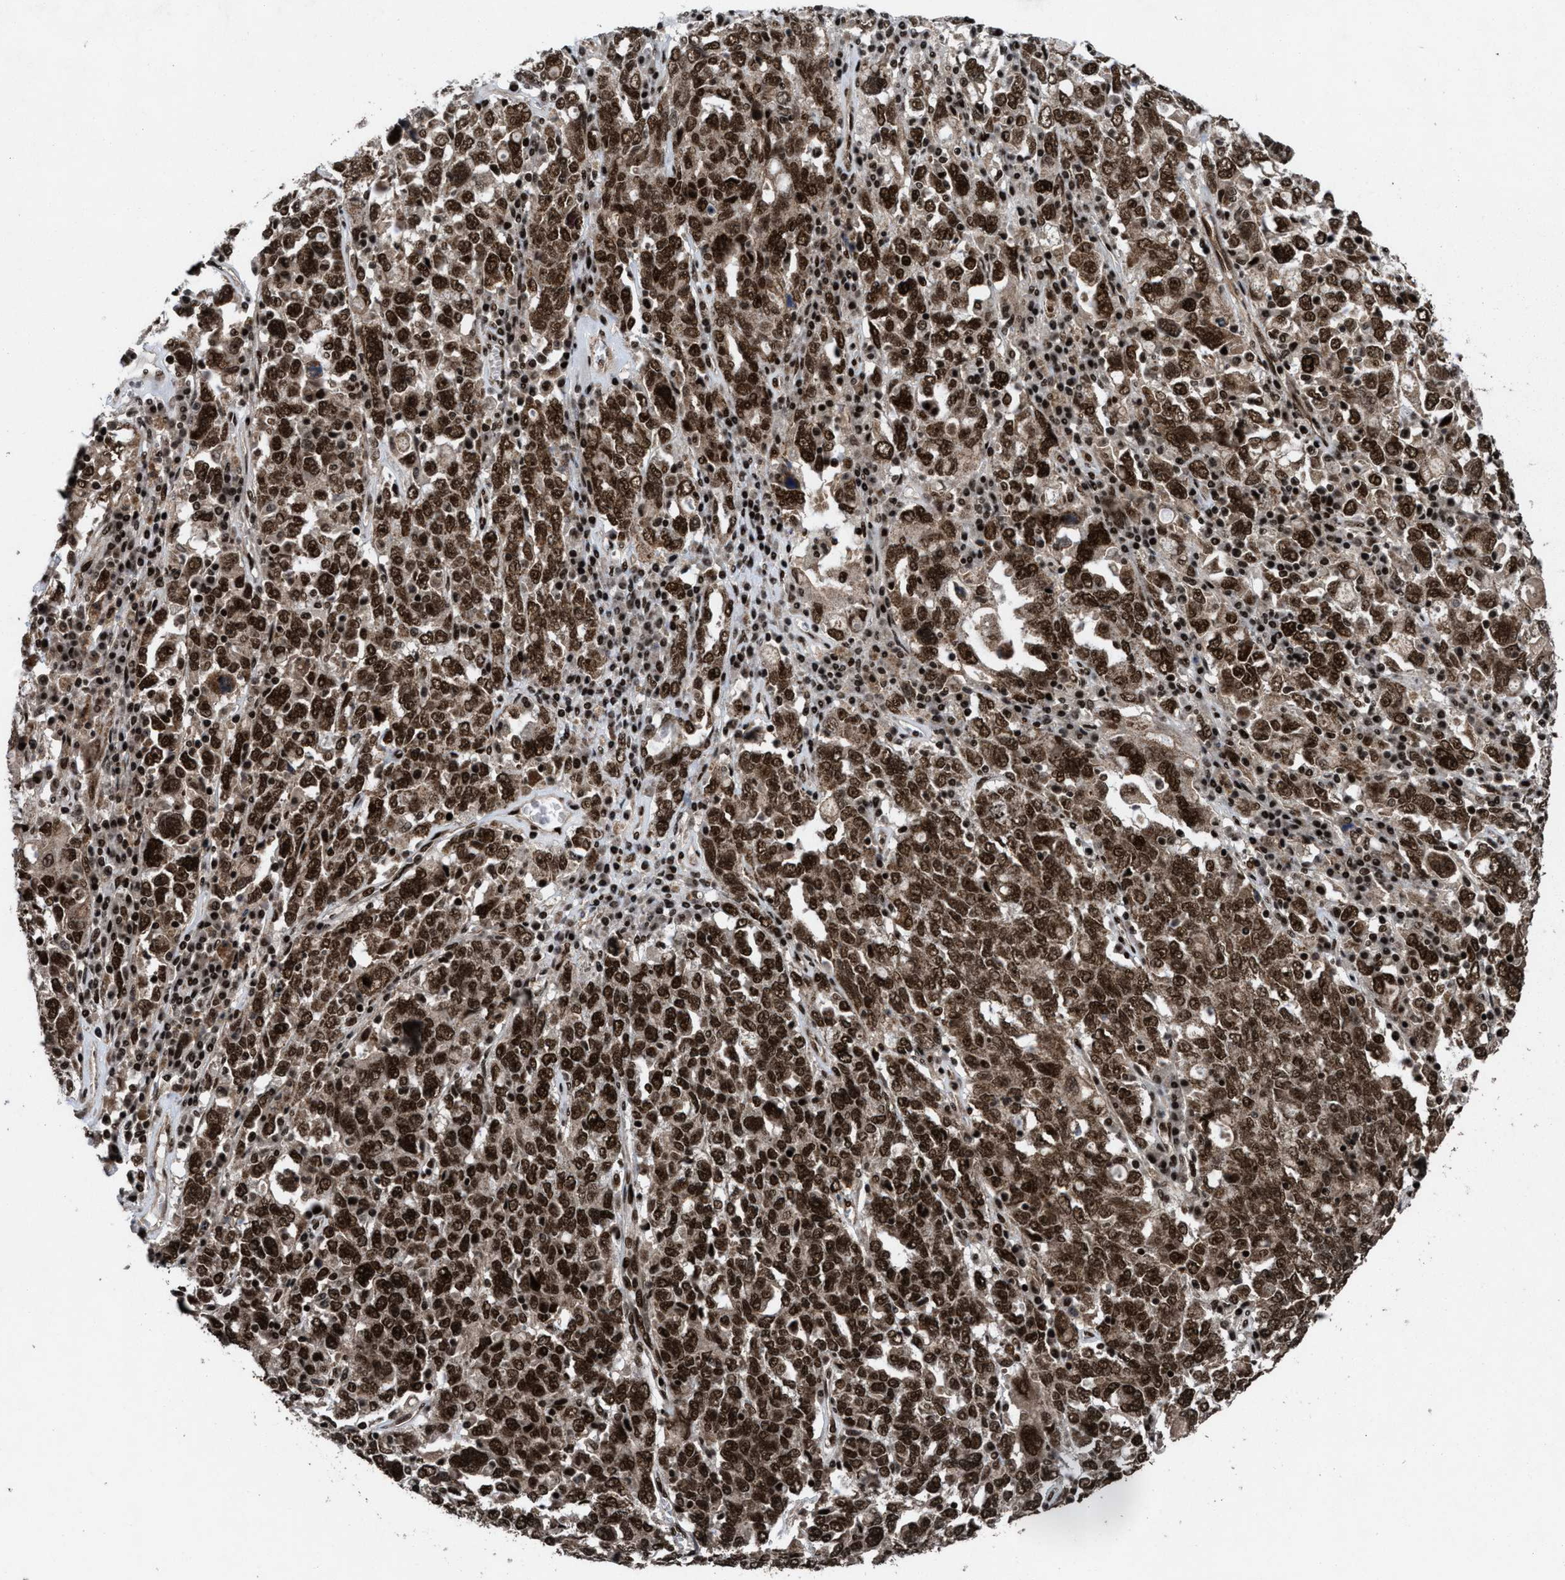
{"staining": {"intensity": "strong", "quantity": ">75%", "location": "nuclear"}, "tissue": "ovarian cancer", "cell_type": "Tumor cells", "image_type": "cancer", "snomed": [{"axis": "morphology", "description": "Carcinoma, endometroid"}, {"axis": "topography", "description": "Ovary"}], "caption": "Brown immunohistochemical staining in human ovarian endometroid carcinoma exhibits strong nuclear expression in approximately >75% of tumor cells. (Brightfield microscopy of DAB IHC at high magnification).", "gene": "WIZ", "patient": {"sex": "female", "age": 62}}